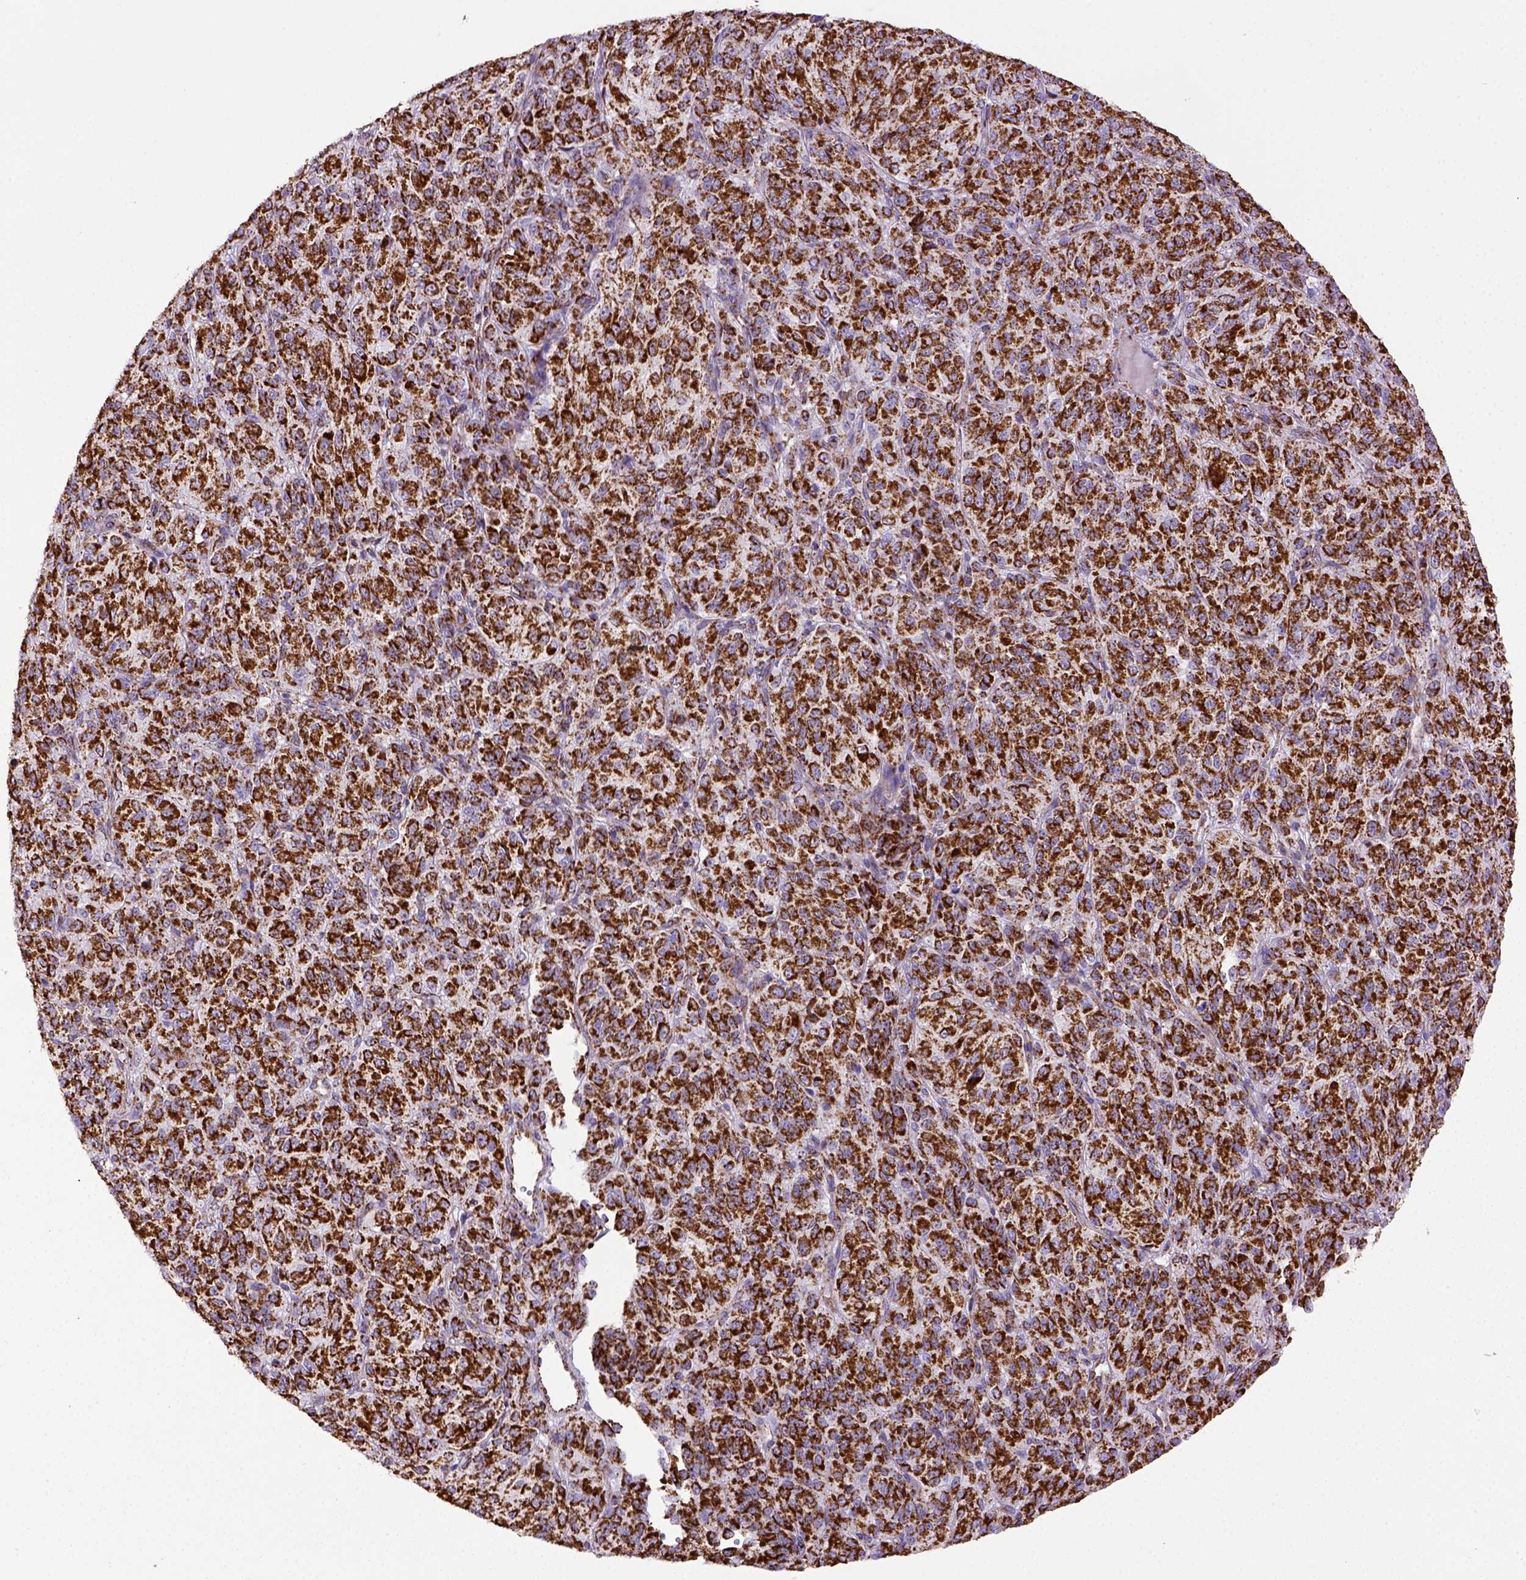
{"staining": {"intensity": "strong", "quantity": ">75%", "location": "cytoplasmic/membranous"}, "tissue": "melanoma", "cell_type": "Tumor cells", "image_type": "cancer", "snomed": [{"axis": "morphology", "description": "Malignant melanoma, Metastatic site"}, {"axis": "topography", "description": "Brain"}], "caption": "Immunohistochemical staining of melanoma demonstrates strong cytoplasmic/membranous protein expression in about >75% of tumor cells.", "gene": "MT-CO1", "patient": {"sex": "female", "age": 56}}